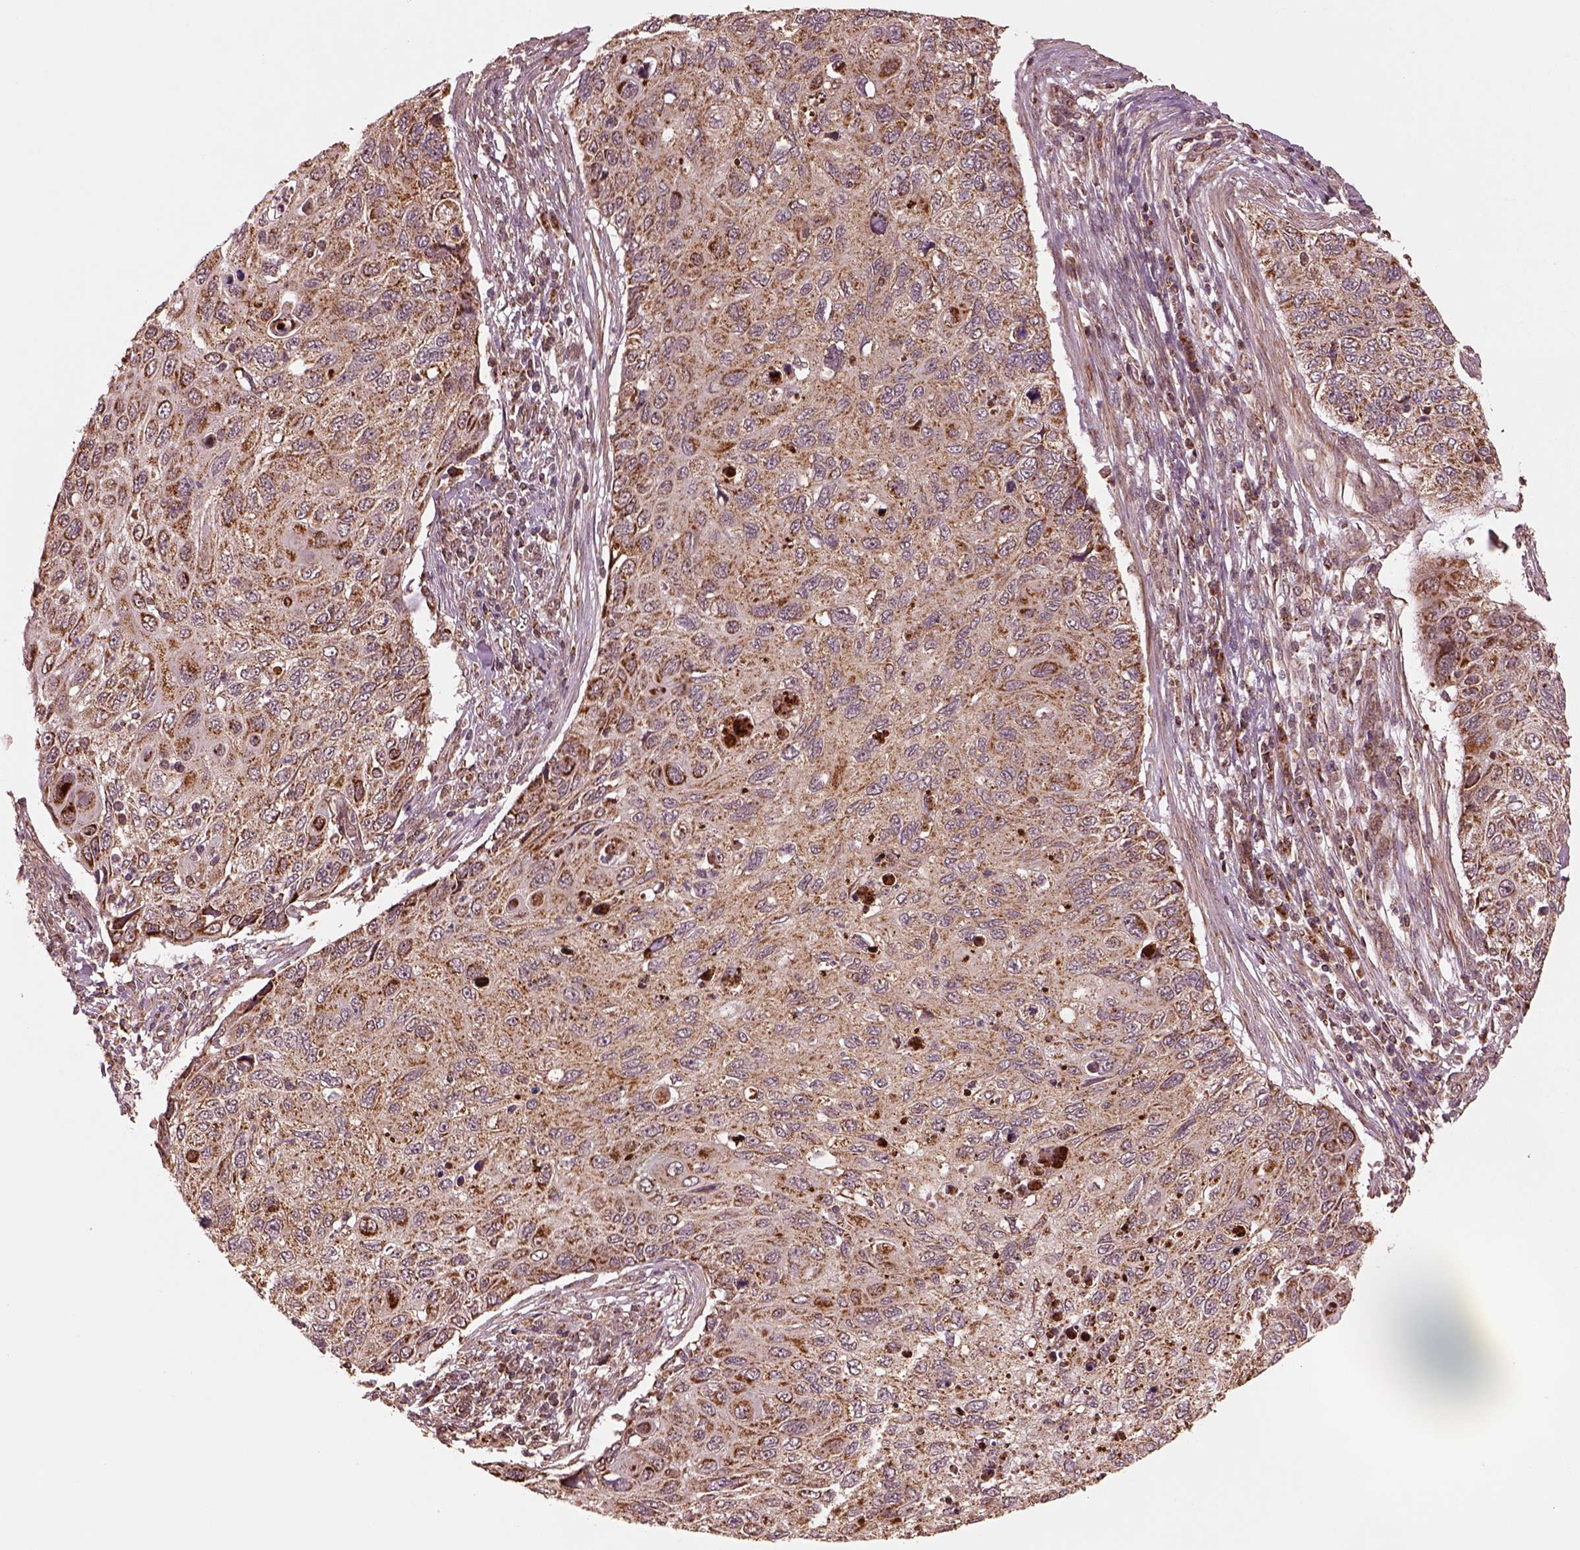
{"staining": {"intensity": "moderate", "quantity": ">75%", "location": "cytoplasmic/membranous"}, "tissue": "cervical cancer", "cell_type": "Tumor cells", "image_type": "cancer", "snomed": [{"axis": "morphology", "description": "Squamous cell carcinoma, NOS"}, {"axis": "topography", "description": "Cervix"}], "caption": "This is an image of IHC staining of cervical squamous cell carcinoma, which shows moderate staining in the cytoplasmic/membranous of tumor cells.", "gene": "SEL1L3", "patient": {"sex": "female", "age": 70}}